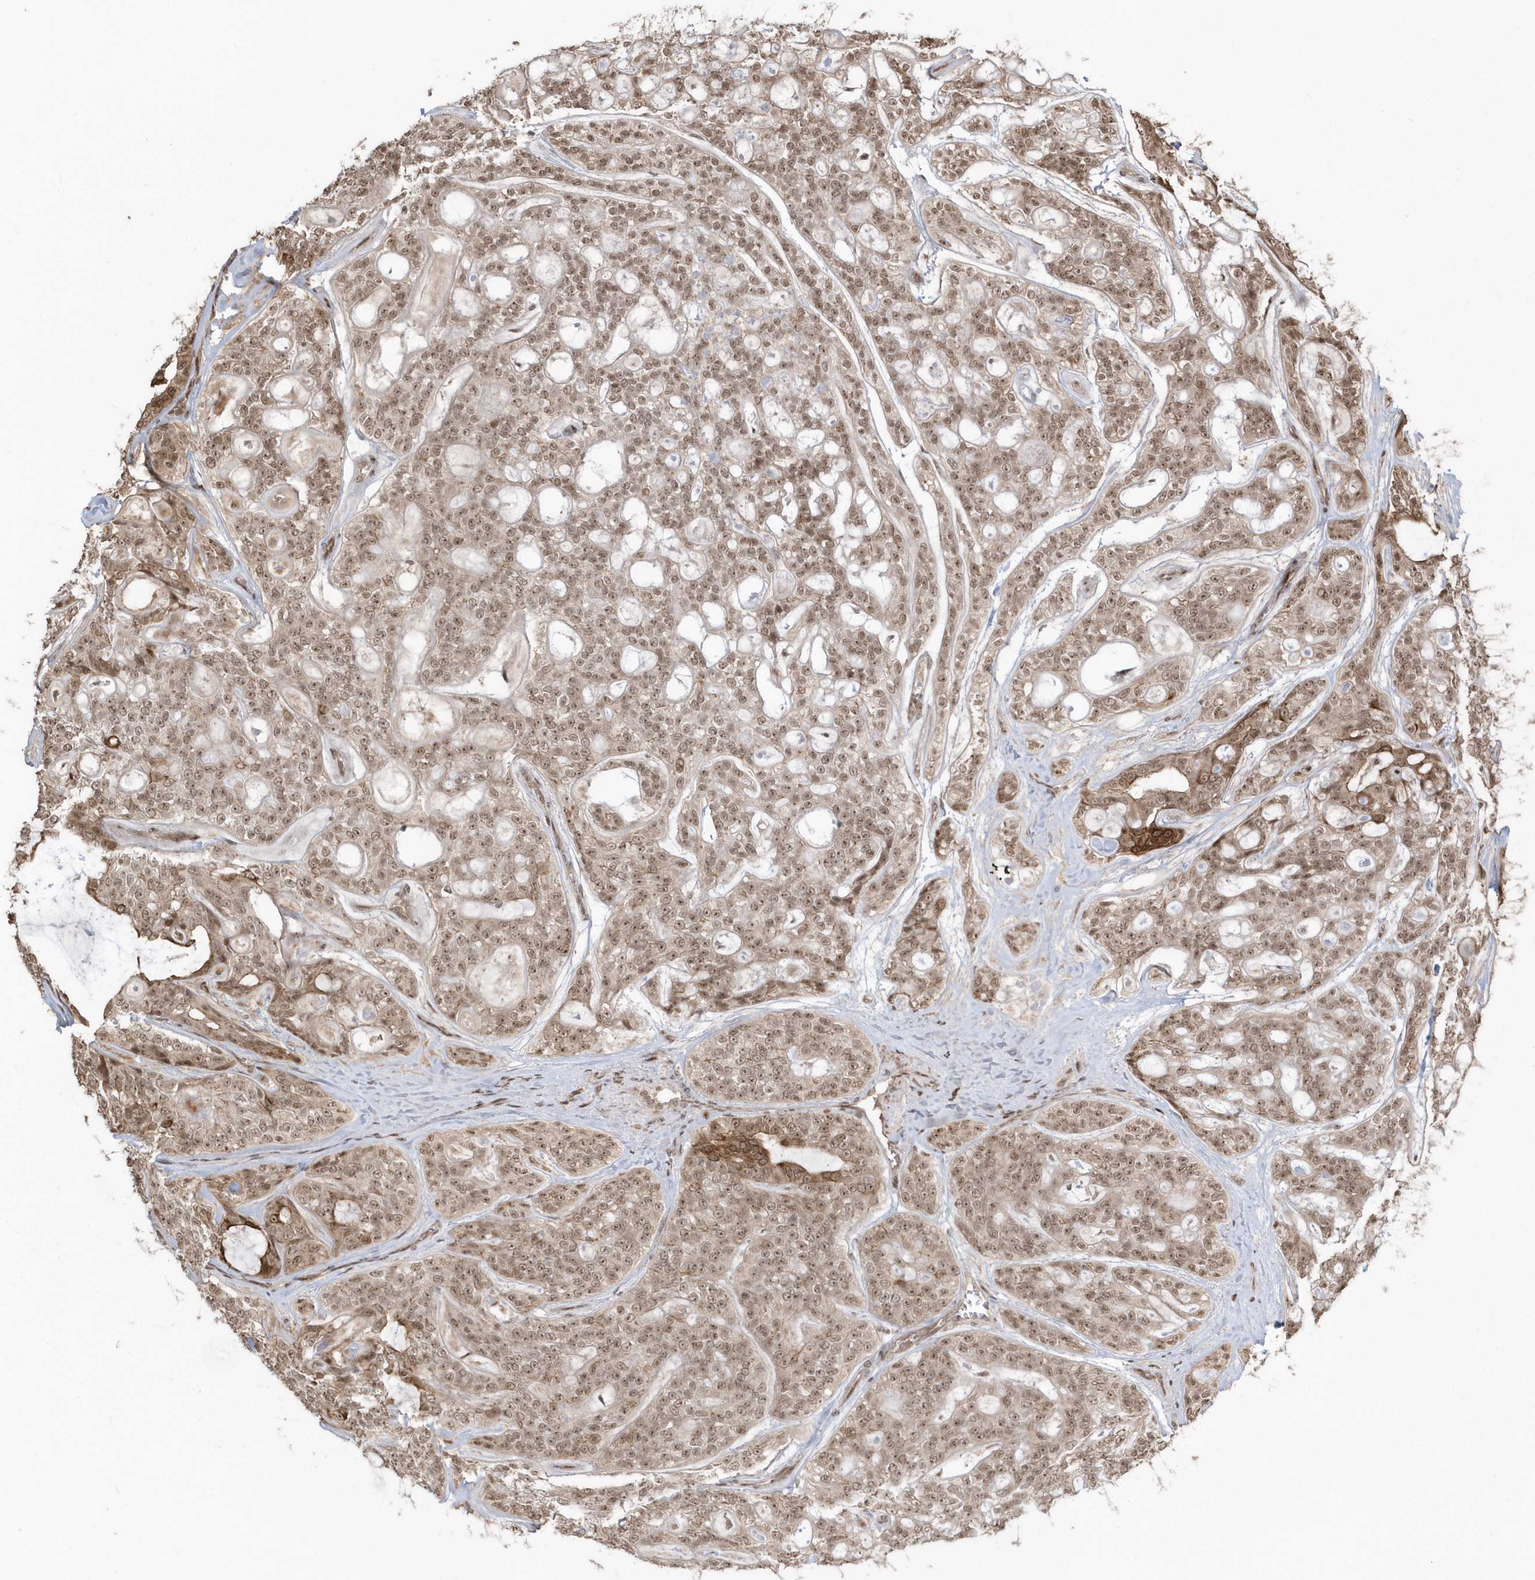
{"staining": {"intensity": "moderate", "quantity": ">75%", "location": "cytoplasmic/membranous,nuclear"}, "tissue": "head and neck cancer", "cell_type": "Tumor cells", "image_type": "cancer", "snomed": [{"axis": "morphology", "description": "Adenocarcinoma, NOS"}, {"axis": "topography", "description": "Head-Neck"}], "caption": "The photomicrograph shows staining of head and neck adenocarcinoma, revealing moderate cytoplasmic/membranous and nuclear protein positivity (brown color) within tumor cells.", "gene": "EPB41L4A", "patient": {"sex": "male", "age": 66}}